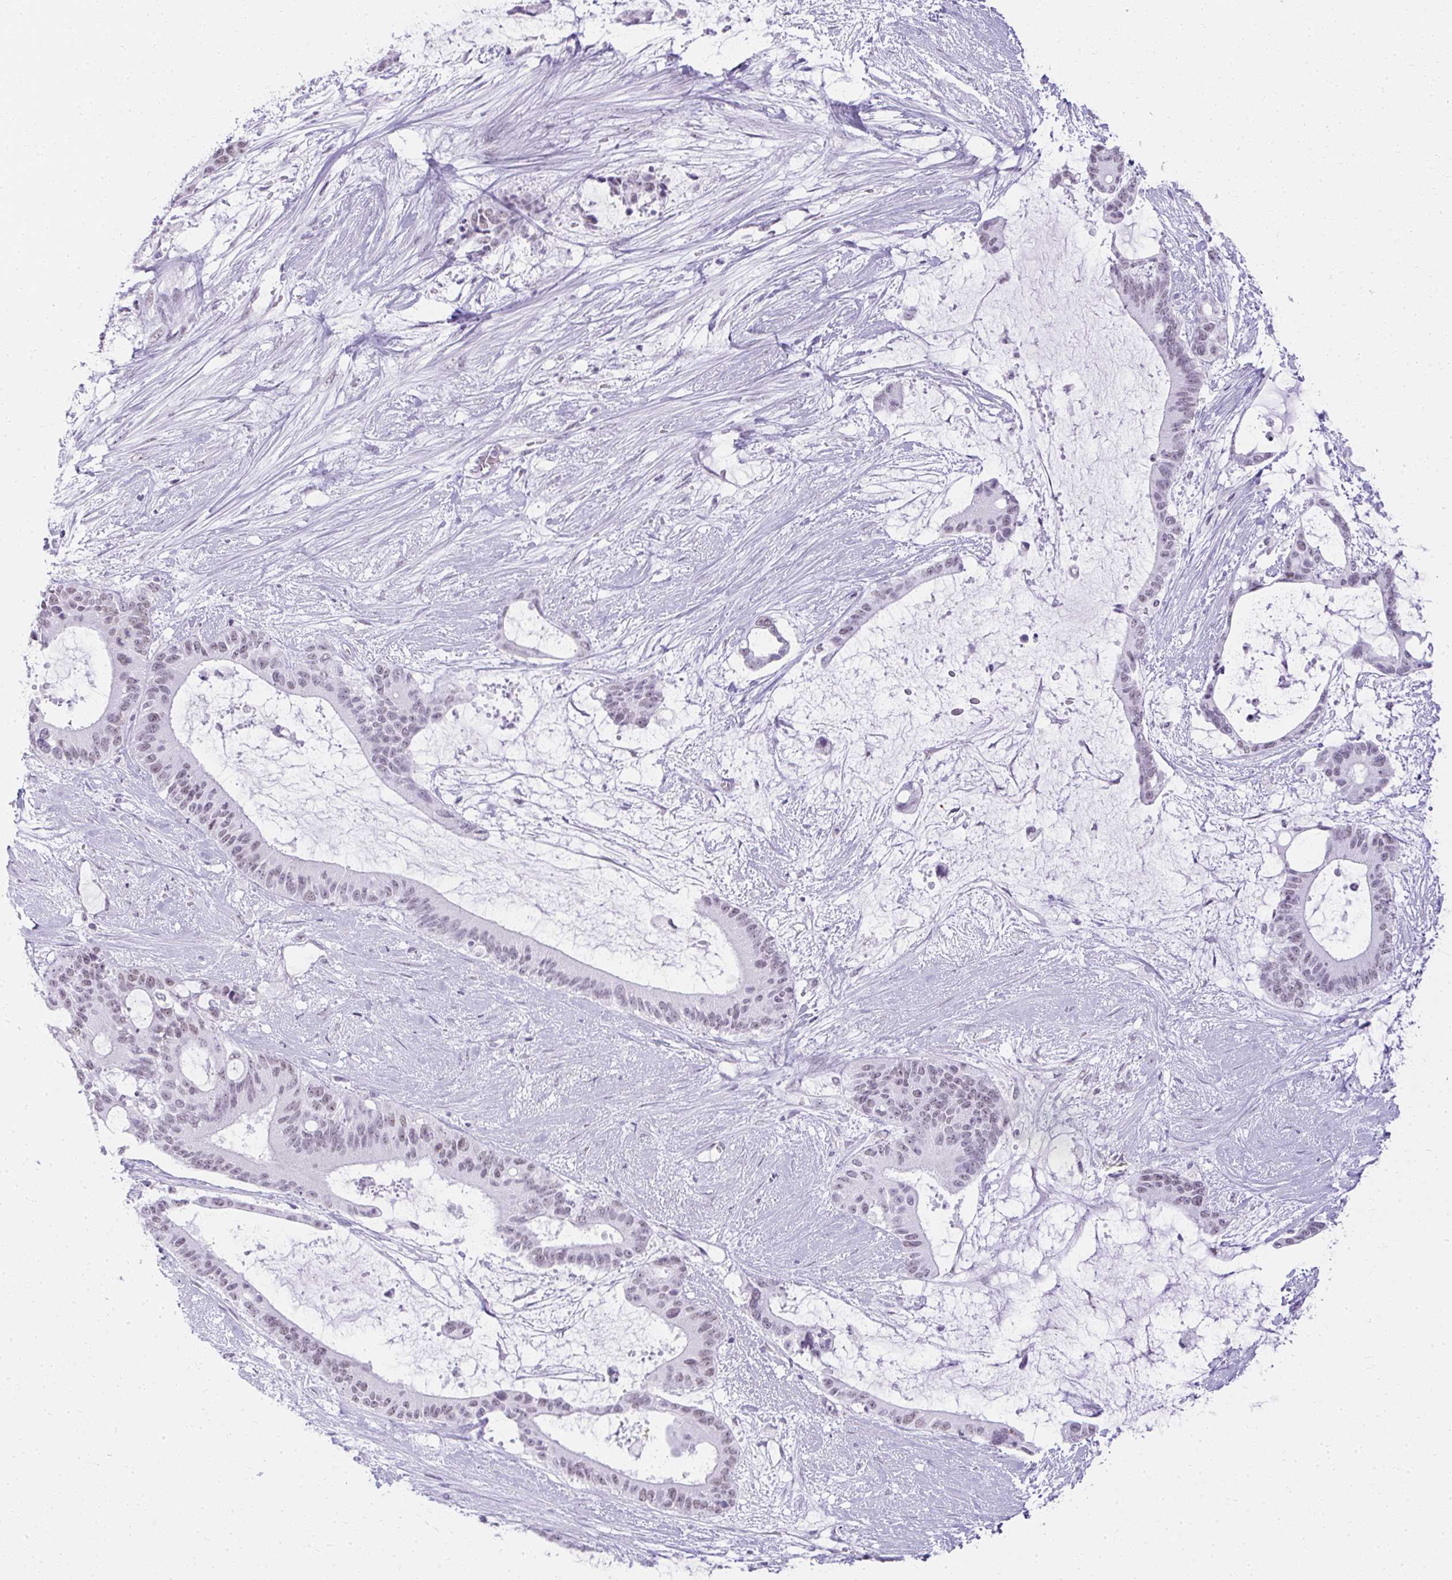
{"staining": {"intensity": "weak", "quantity": "25%-75%", "location": "nuclear"}, "tissue": "liver cancer", "cell_type": "Tumor cells", "image_type": "cancer", "snomed": [{"axis": "morphology", "description": "Normal tissue, NOS"}, {"axis": "morphology", "description": "Cholangiocarcinoma"}, {"axis": "topography", "description": "Liver"}, {"axis": "topography", "description": "Peripheral nerve tissue"}], "caption": "IHC of human liver cancer shows low levels of weak nuclear expression in approximately 25%-75% of tumor cells.", "gene": "PLA2G1B", "patient": {"sex": "female", "age": 73}}